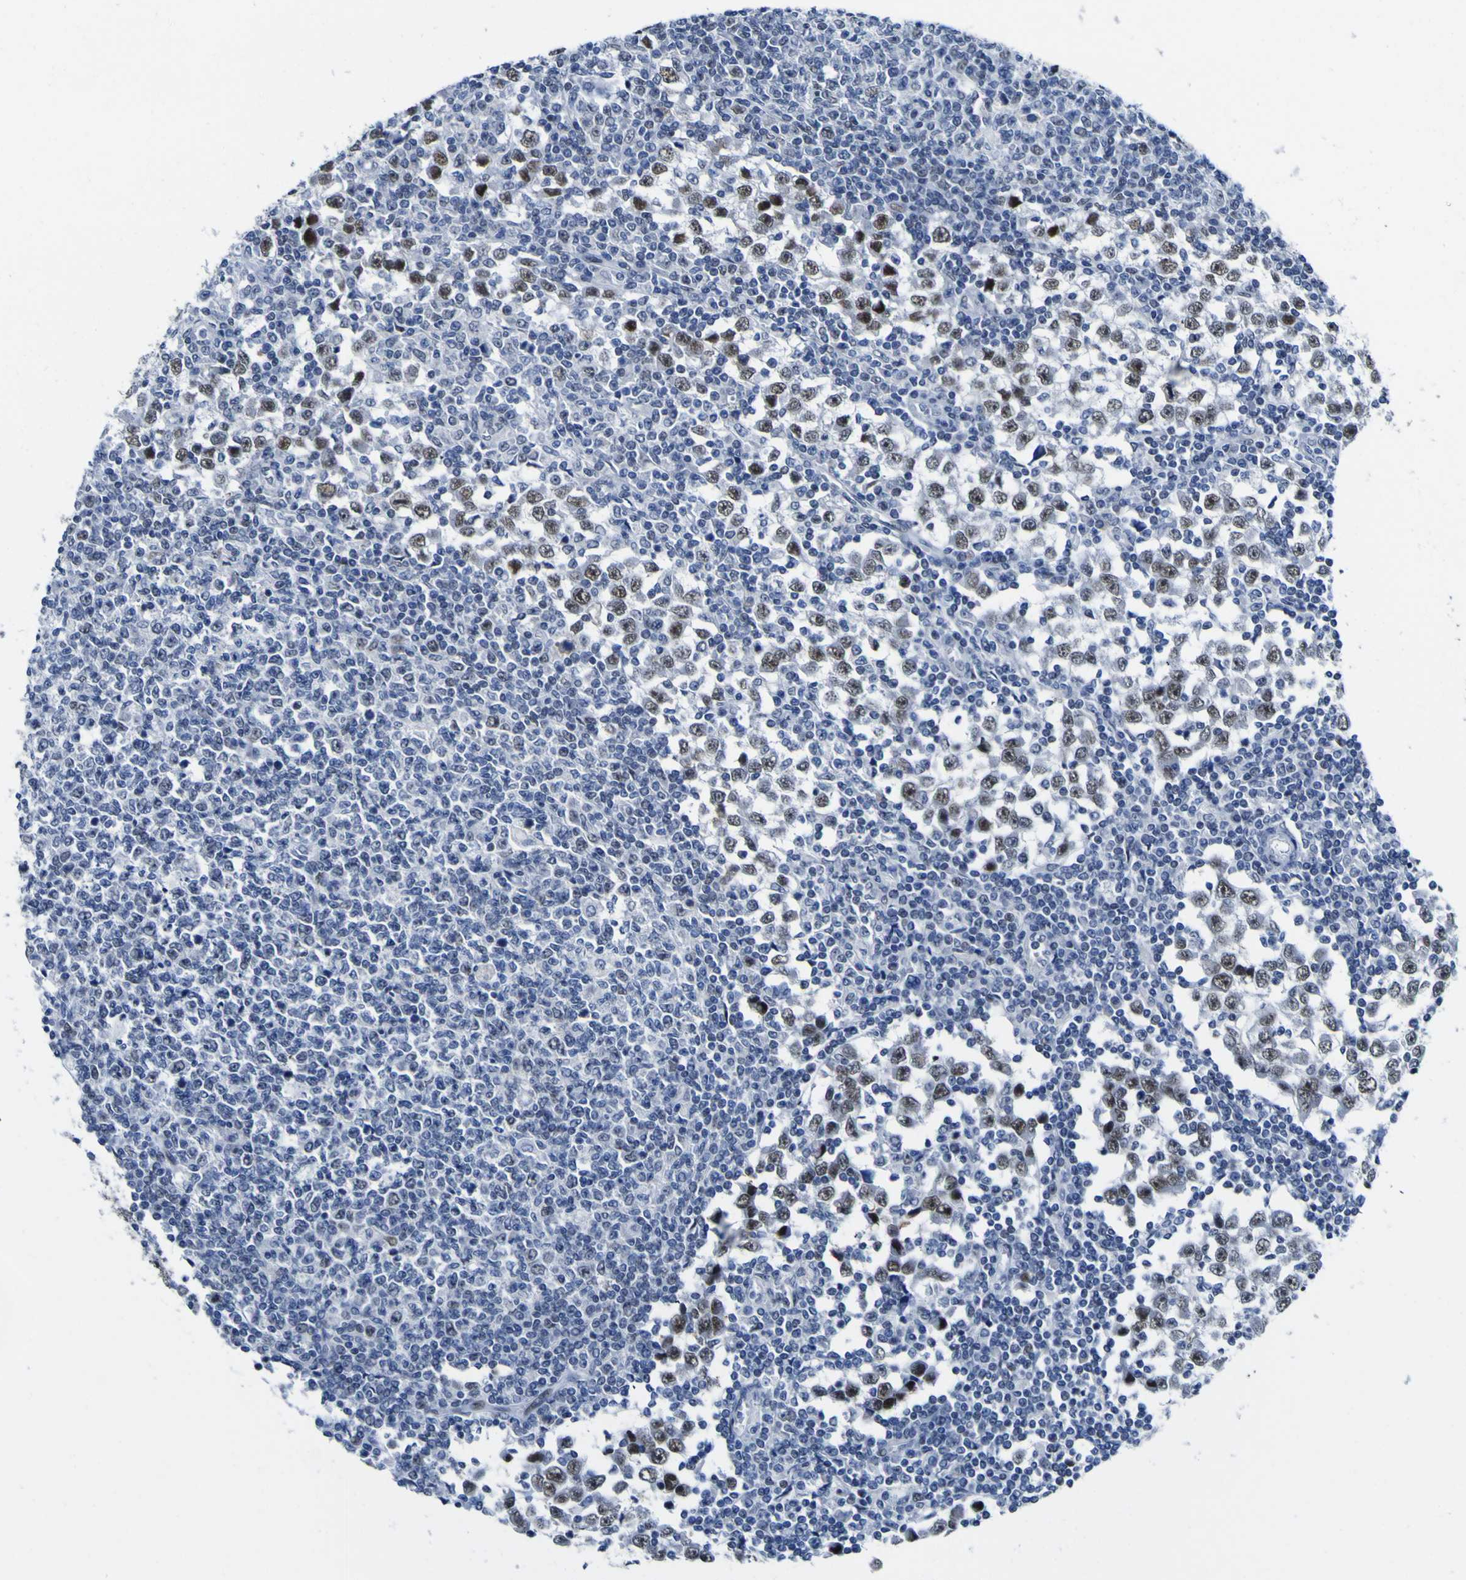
{"staining": {"intensity": "strong", "quantity": "<25%", "location": "nuclear"}, "tissue": "testis cancer", "cell_type": "Tumor cells", "image_type": "cancer", "snomed": [{"axis": "morphology", "description": "Seminoma, NOS"}, {"axis": "topography", "description": "Testis"}], "caption": "Brown immunohistochemical staining in testis seminoma exhibits strong nuclear staining in approximately <25% of tumor cells.", "gene": "MBD3", "patient": {"sex": "male", "age": 65}}